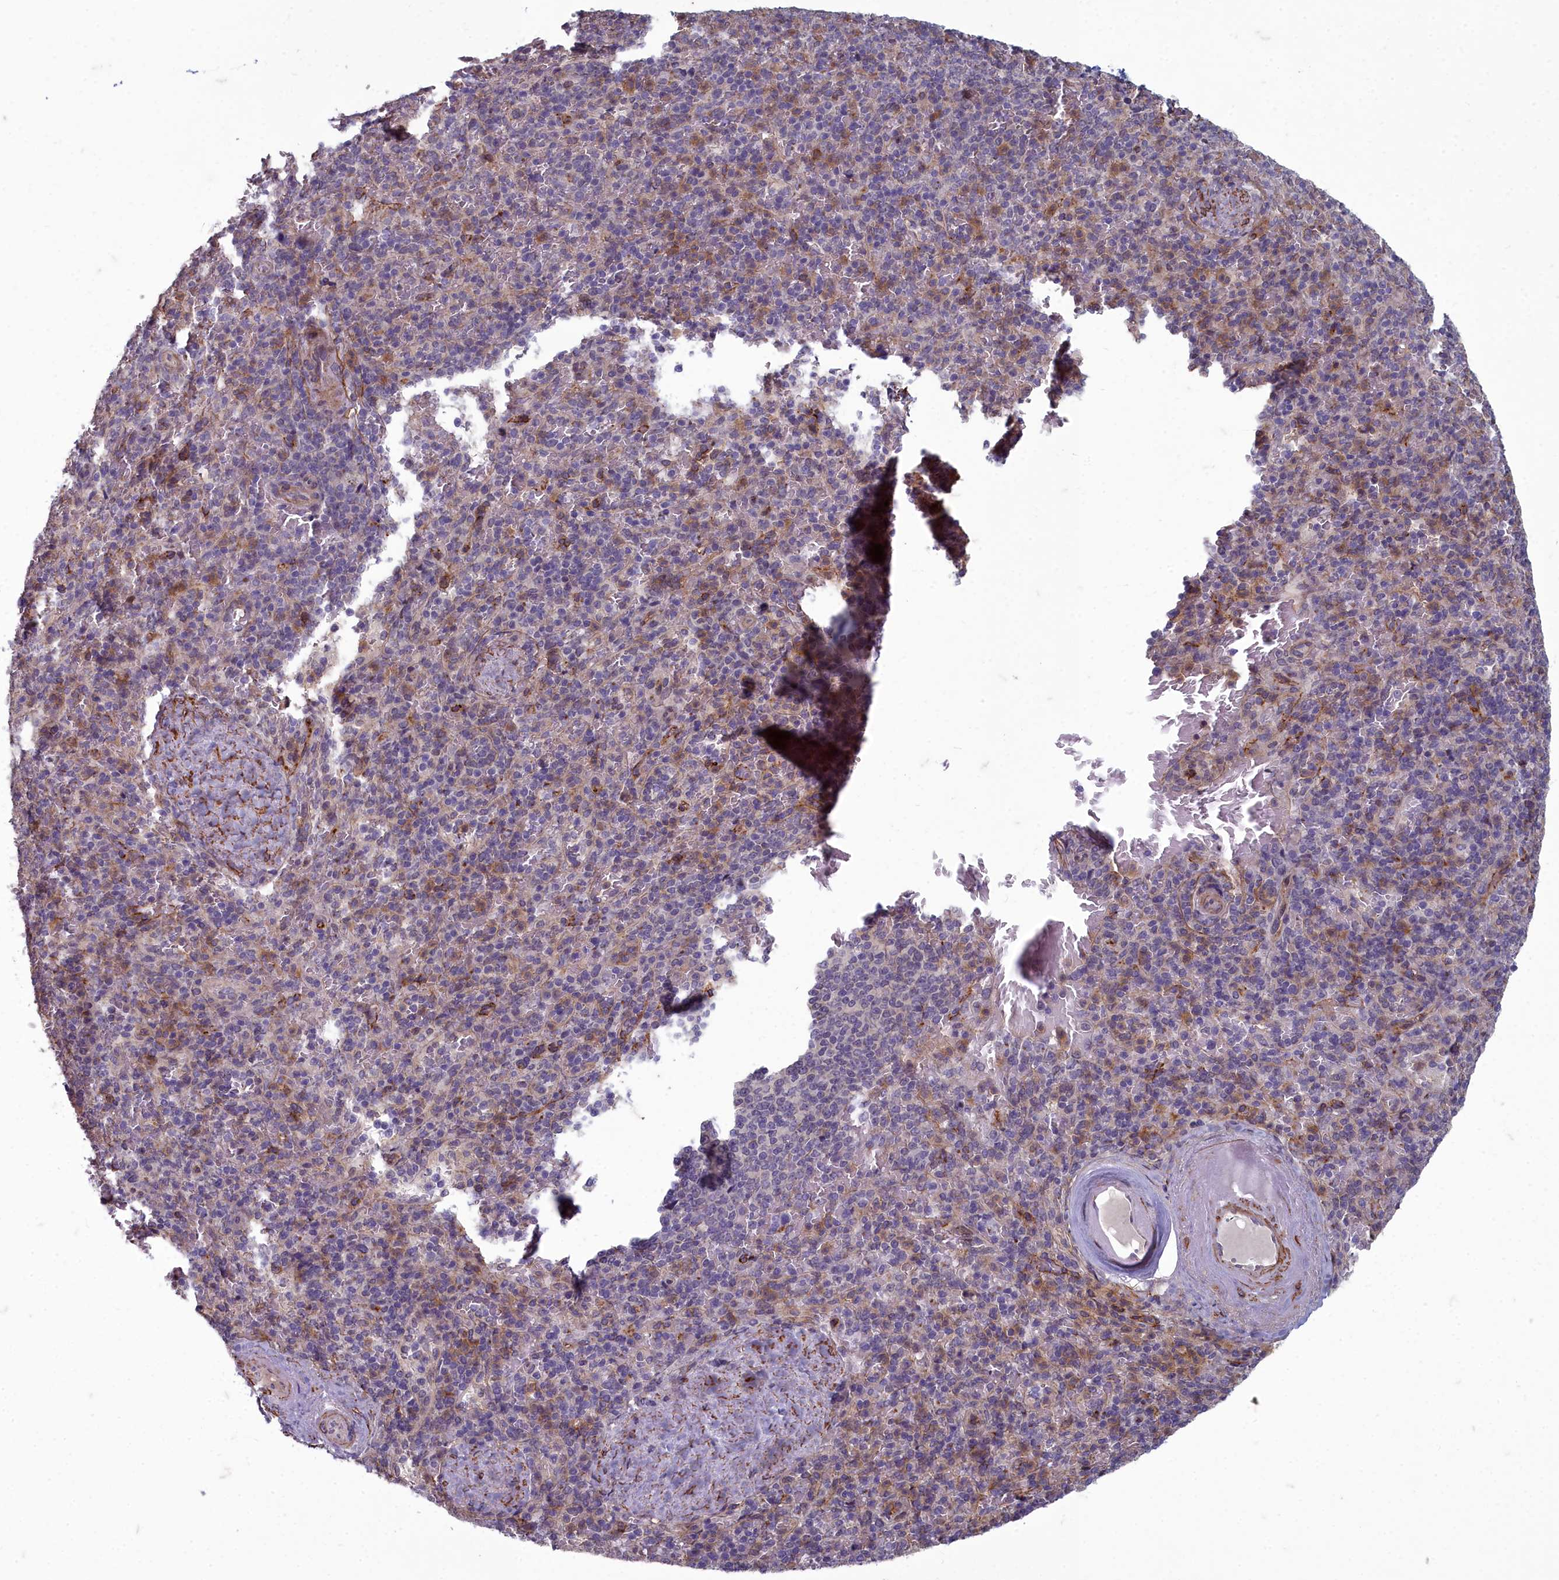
{"staining": {"intensity": "moderate", "quantity": "<25%", "location": "cytoplasmic/membranous"}, "tissue": "spleen", "cell_type": "Cells in red pulp", "image_type": "normal", "snomed": [{"axis": "morphology", "description": "Normal tissue, NOS"}, {"axis": "topography", "description": "Spleen"}], "caption": "Approximately <25% of cells in red pulp in benign spleen reveal moderate cytoplasmic/membranous protein expression as visualized by brown immunohistochemical staining.", "gene": "ZNF626", "patient": {"sex": "male", "age": 82}}